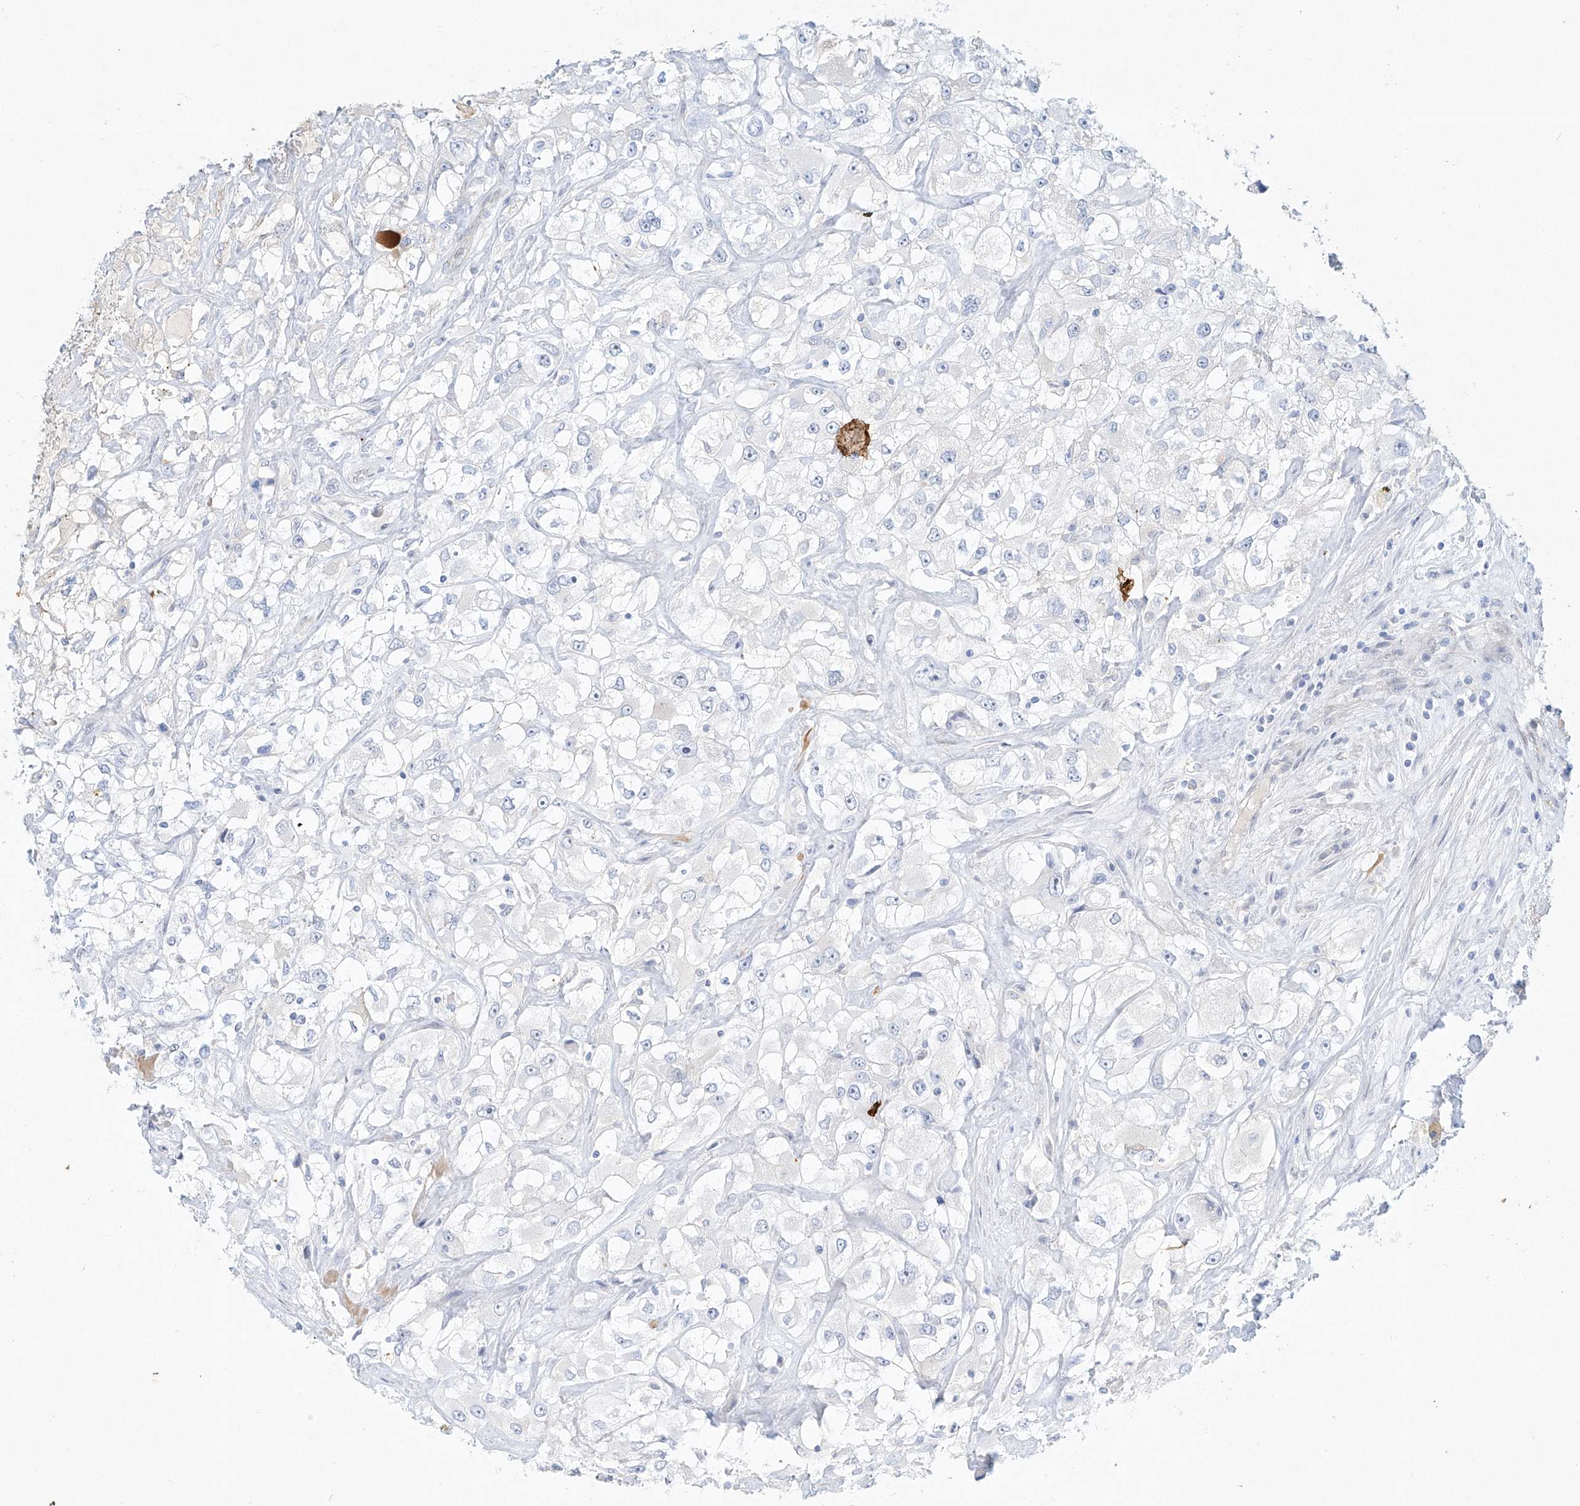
{"staining": {"intensity": "negative", "quantity": "none", "location": "none"}, "tissue": "renal cancer", "cell_type": "Tumor cells", "image_type": "cancer", "snomed": [{"axis": "morphology", "description": "Adenocarcinoma, NOS"}, {"axis": "topography", "description": "Kidney"}], "caption": "This is a histopathology image of immunohistochemistry staining of renal cancer (adenocarcinoma), which shows no positivity in tumor cells.", "gene": "REEP2", "patient": {"sex": "female", "age": 52}}